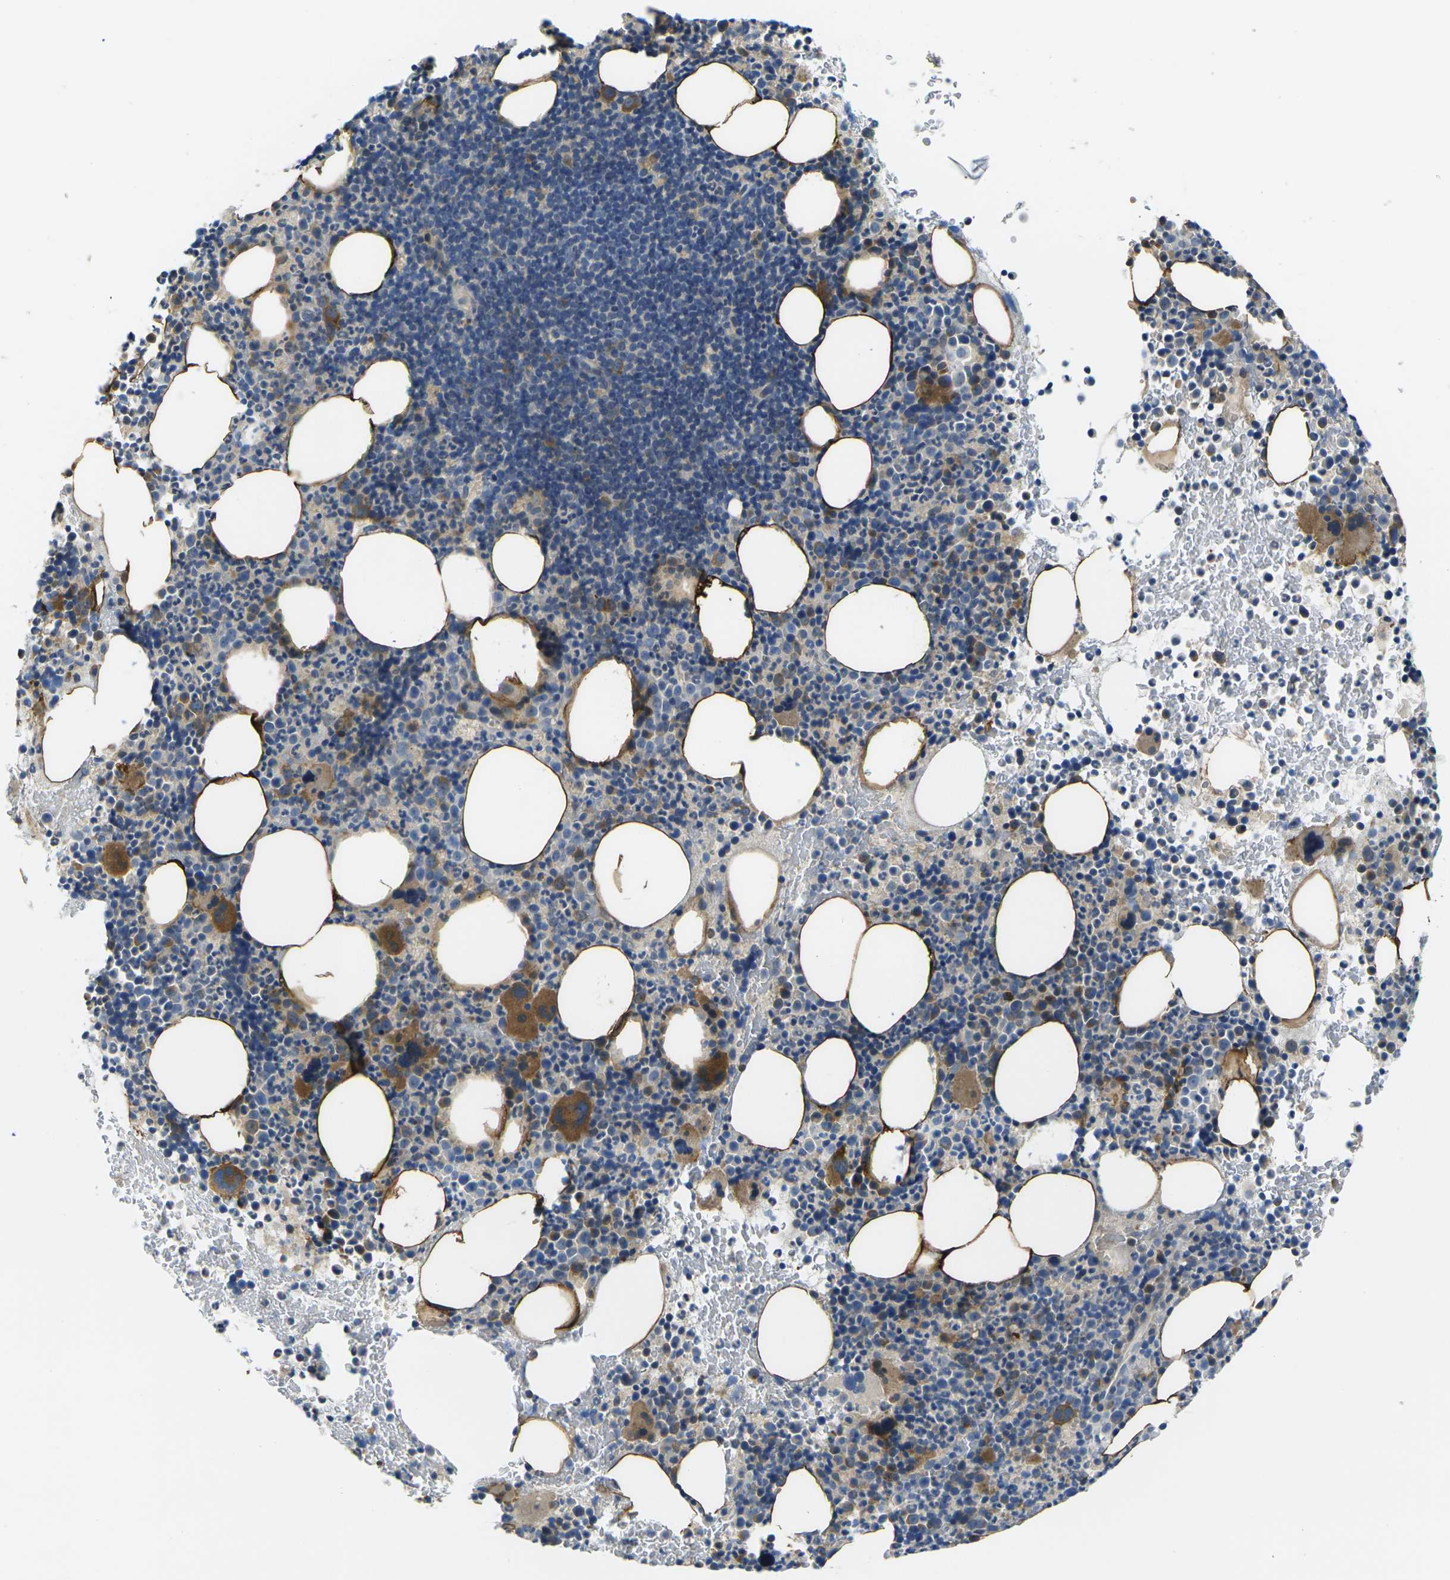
{"staining": {"intensity": "moderate", "quantity": "25%-75%", "location": "cytoplasmic/membranous"}, "tissue": "bone marrow", "cell_type": "Hematopoietic cells", "image_type": "normal", "snomed": [{"axis": "morphology", "description": "Normal tissue, NOS"}, {"axis": "morphology", "description": "Inflammation, NOS"}, {"axis": "topography", "description": "Bone marrow"}], "caption": "Bone marrow stained for a protein shows moderate cytoplasmic/membranous positivity in hematopoietic cells. (DAB (3,3'-diaminobenzidine) = brown stain, brightfield microscopy at high magnification).", "gene": "GNA12", "patient": {"sex": "male", "age": 73}}